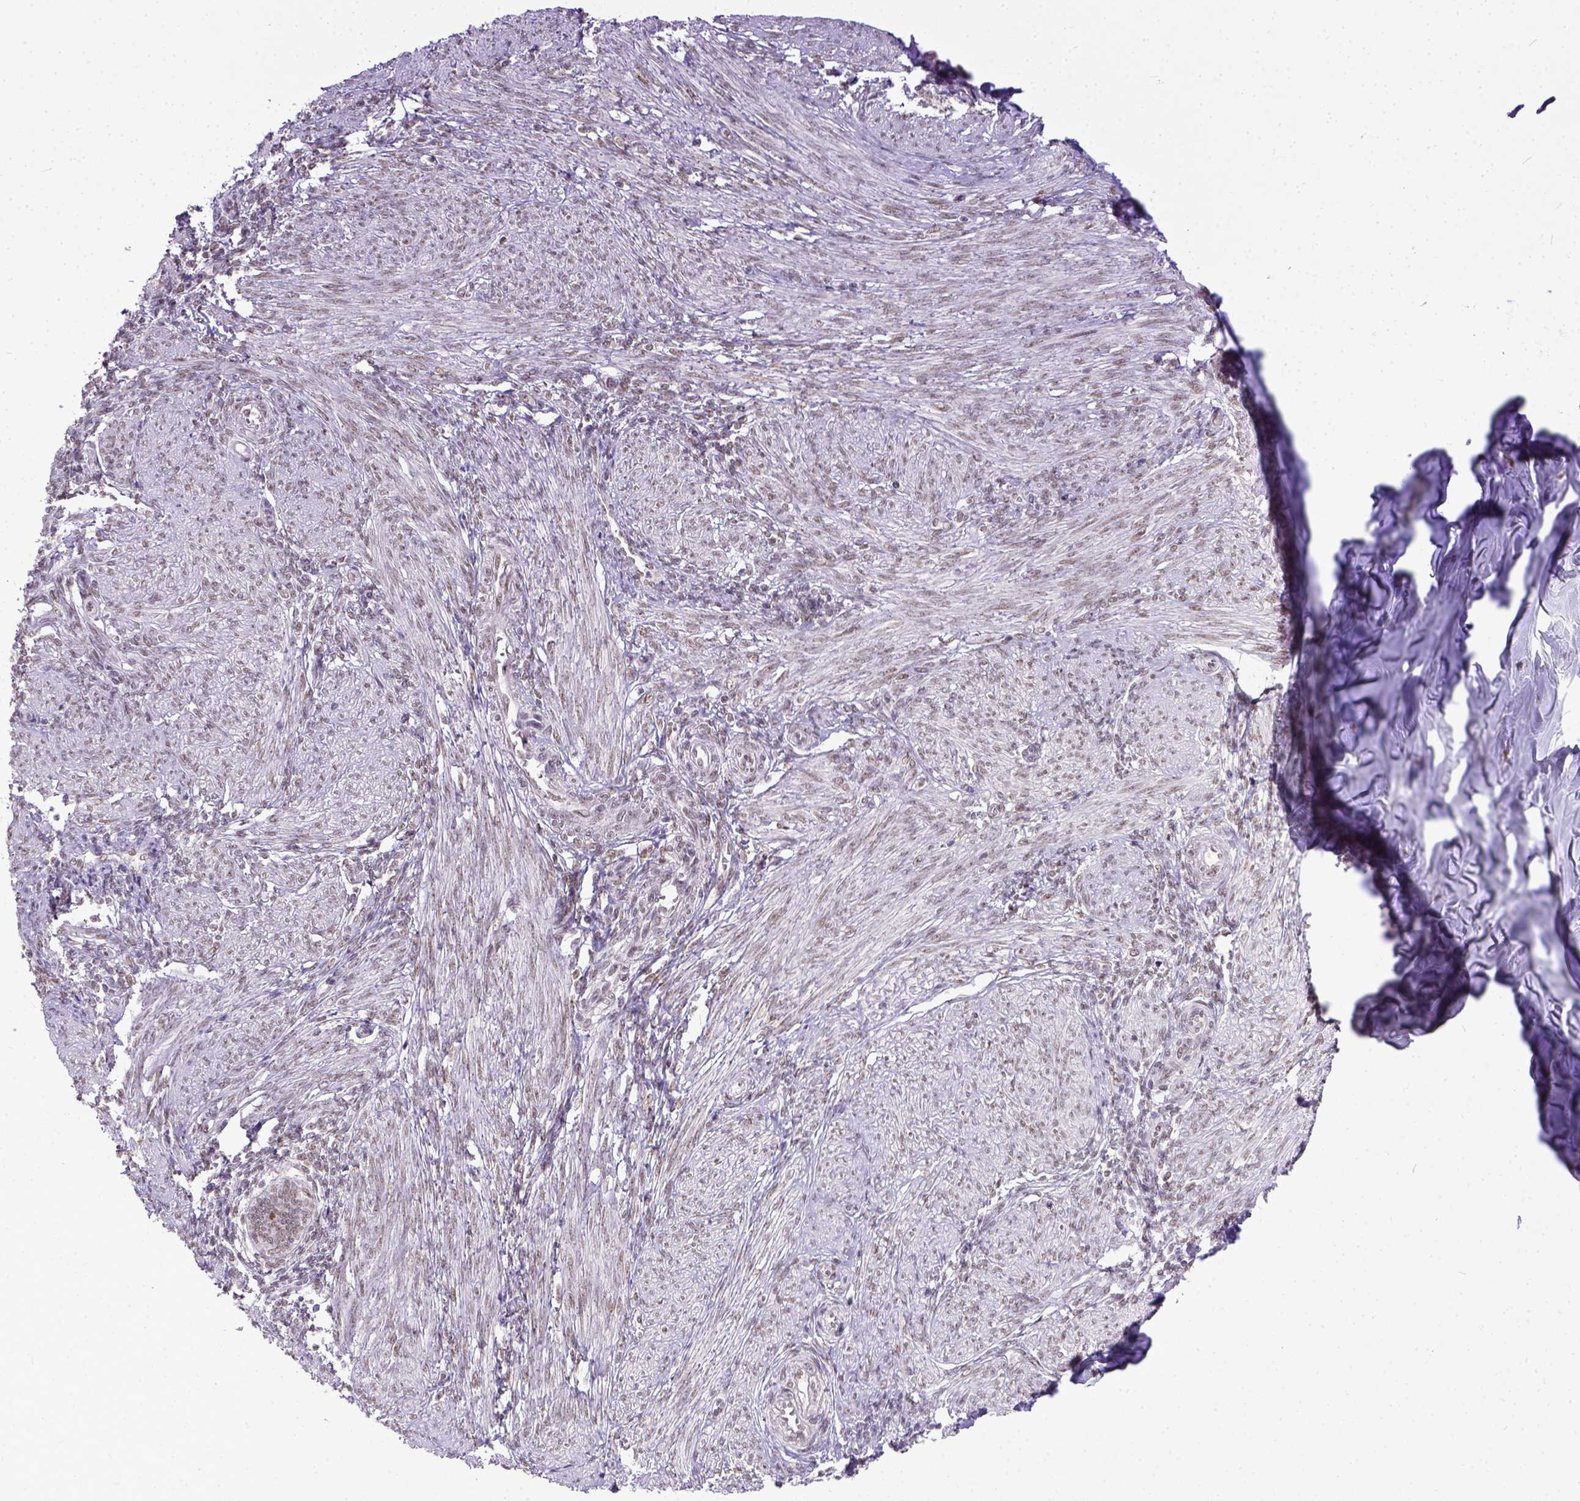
{"staining": {"intensity": "weak", "quantity": "25%-75%", "location": "nuclear"}, "tissue": "endometrium", "cell_type": "Cells in endometrial stroma", "image_type": "normal", "snomed": [{"axis": "morphology", "description": "Normal tissue, NOS"}, {"axis": "topography", "description": "Endometrium"}], "caption": "Brown immunohistochemical staining in normal human endometrium exhibits weak nuclear positivity in approximately 25%-75% of cells in endometrial stroma. The staining was performed using DAB to visualize the protein expression in brown, while the nuclei were stained in blue with hematoxylin (Magnification: 20x).", "gene": "ERCC1", "patient": {"sex": "female", "age": 42}}